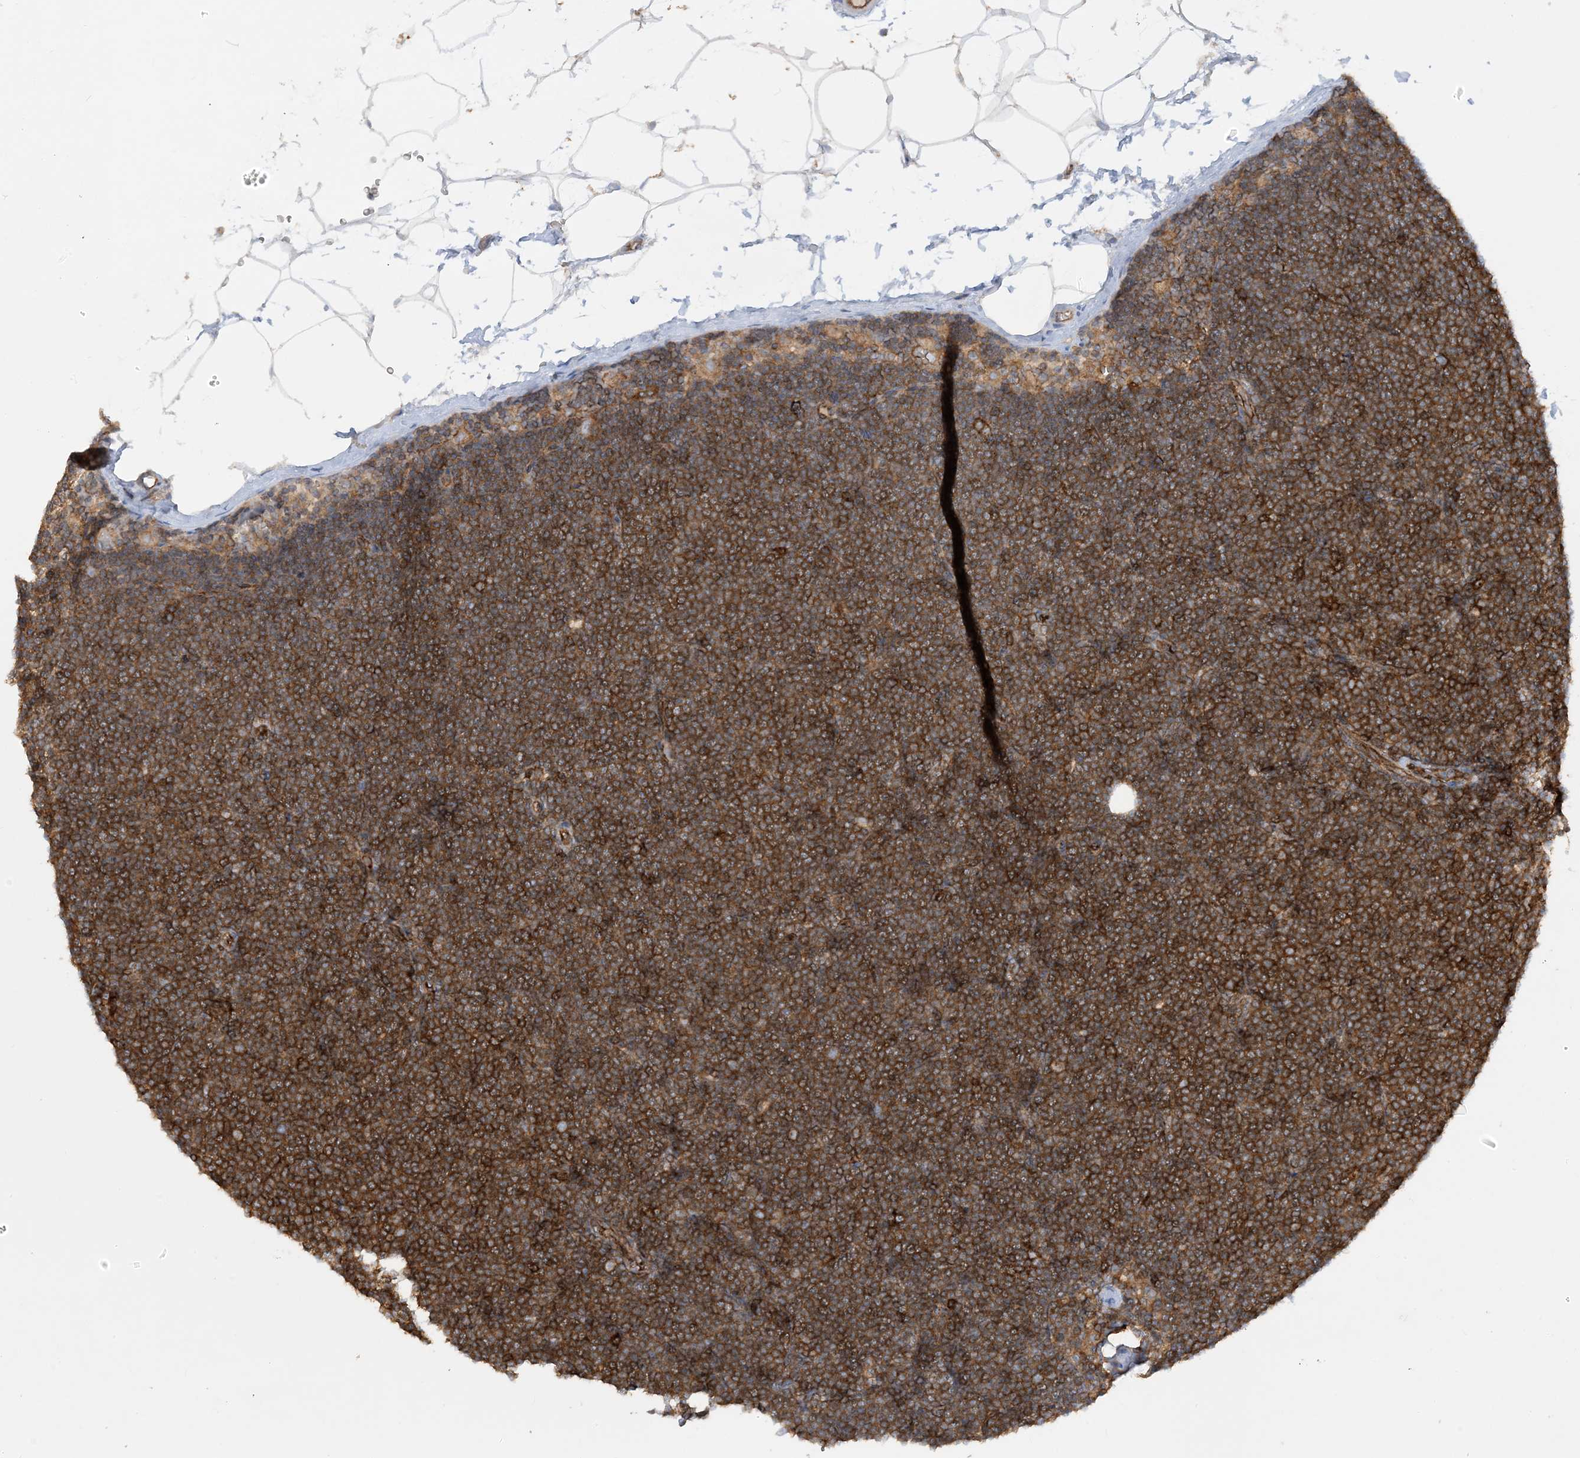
{"staining": {"intensity": "strong", "quantity": ">75%", "location": "cytoplasmic/membranous"}, "tissue": "lymphoma", "cell_type": "Tumor cells", "image_type": "cancer", "snomed": [{"axis": "morphology", "description": "Malignant lymphoma, non-Hodgkin's type, Low grade"}, {"axis": "topography", "description": "Lymph node"}], "caption": "Immunohistochemical staining of human lymphoma exhibits high levels of strong cytoplasmic/membranous positivity in about >75% of tumor cells.", "gene": "HLA-E", "patient": {"sex": "female", "age": 53}}